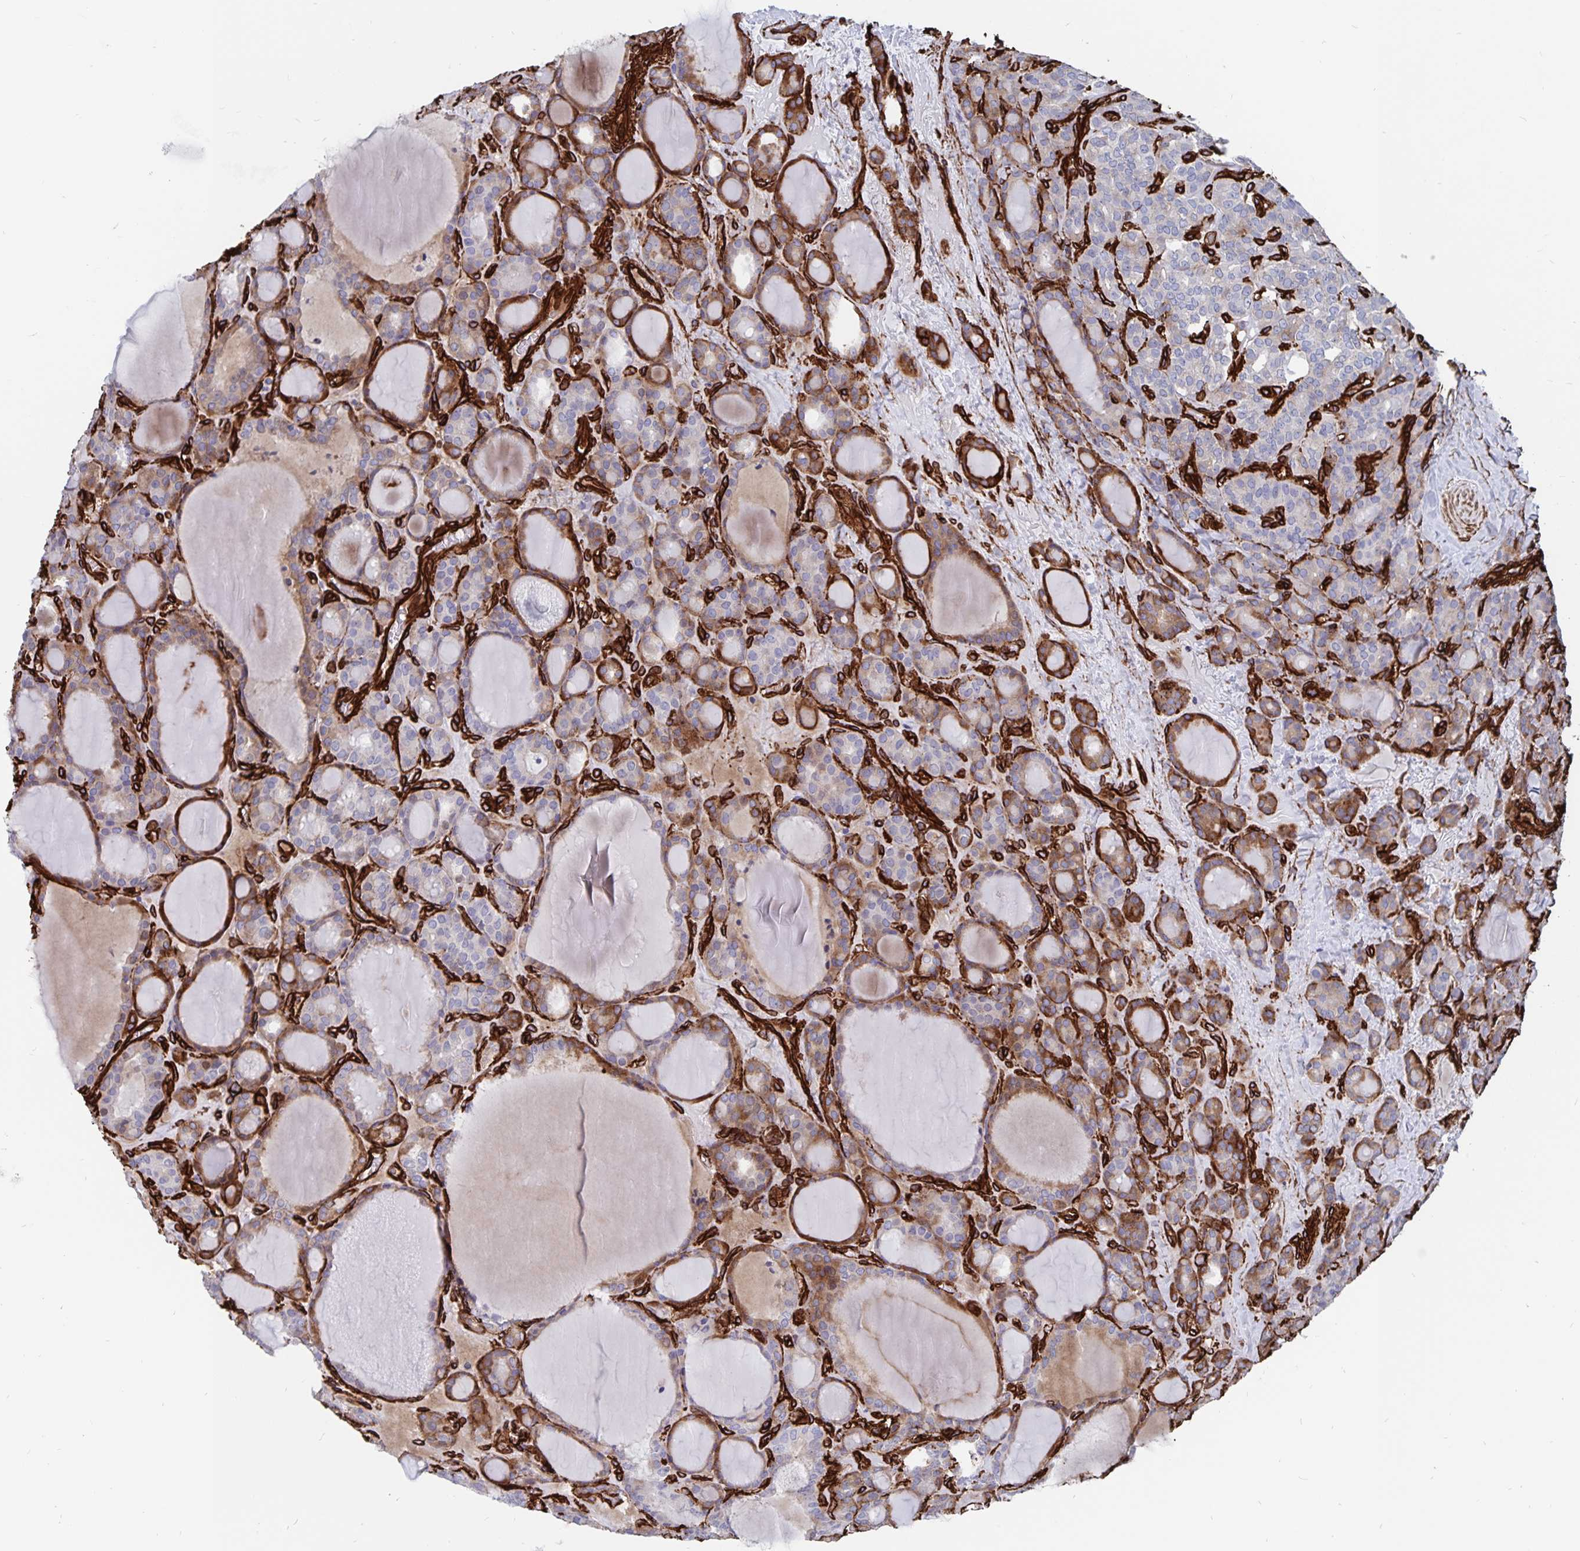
{"staining": {"intensity": "moderate", "quantity": "25%-75%", "location": "cytoplasmic/membranous"}, "tissue": "thyroid cancer", "cell_type": "Tumor cells", "image_type": "cancer", "snomed": [{"axis": "morphology", "description": "Normal tissue, NOS"}, {"axis": "morphology", "description": "Follicular adenoma carcinoma, NOS"}, {"axis": "topography", "description": "Thyroid gland"}], "caption": "DAB (3,3'-diaminobenzidine) immunohistochemical staining of thyroid cancer (follicular adenoma carcinoma) exhibits moderate cytoplasmic/membranous protein positivity in about 25%-75% of tumor cells. Using DAB (3,3'-diaminobenzidine) (brown) and hematoxylin (blue) stains, captured at high magnification using brightfield microscopy.", "gene": "DCHS2", "patient": {"sex": "female", "age": 31}}